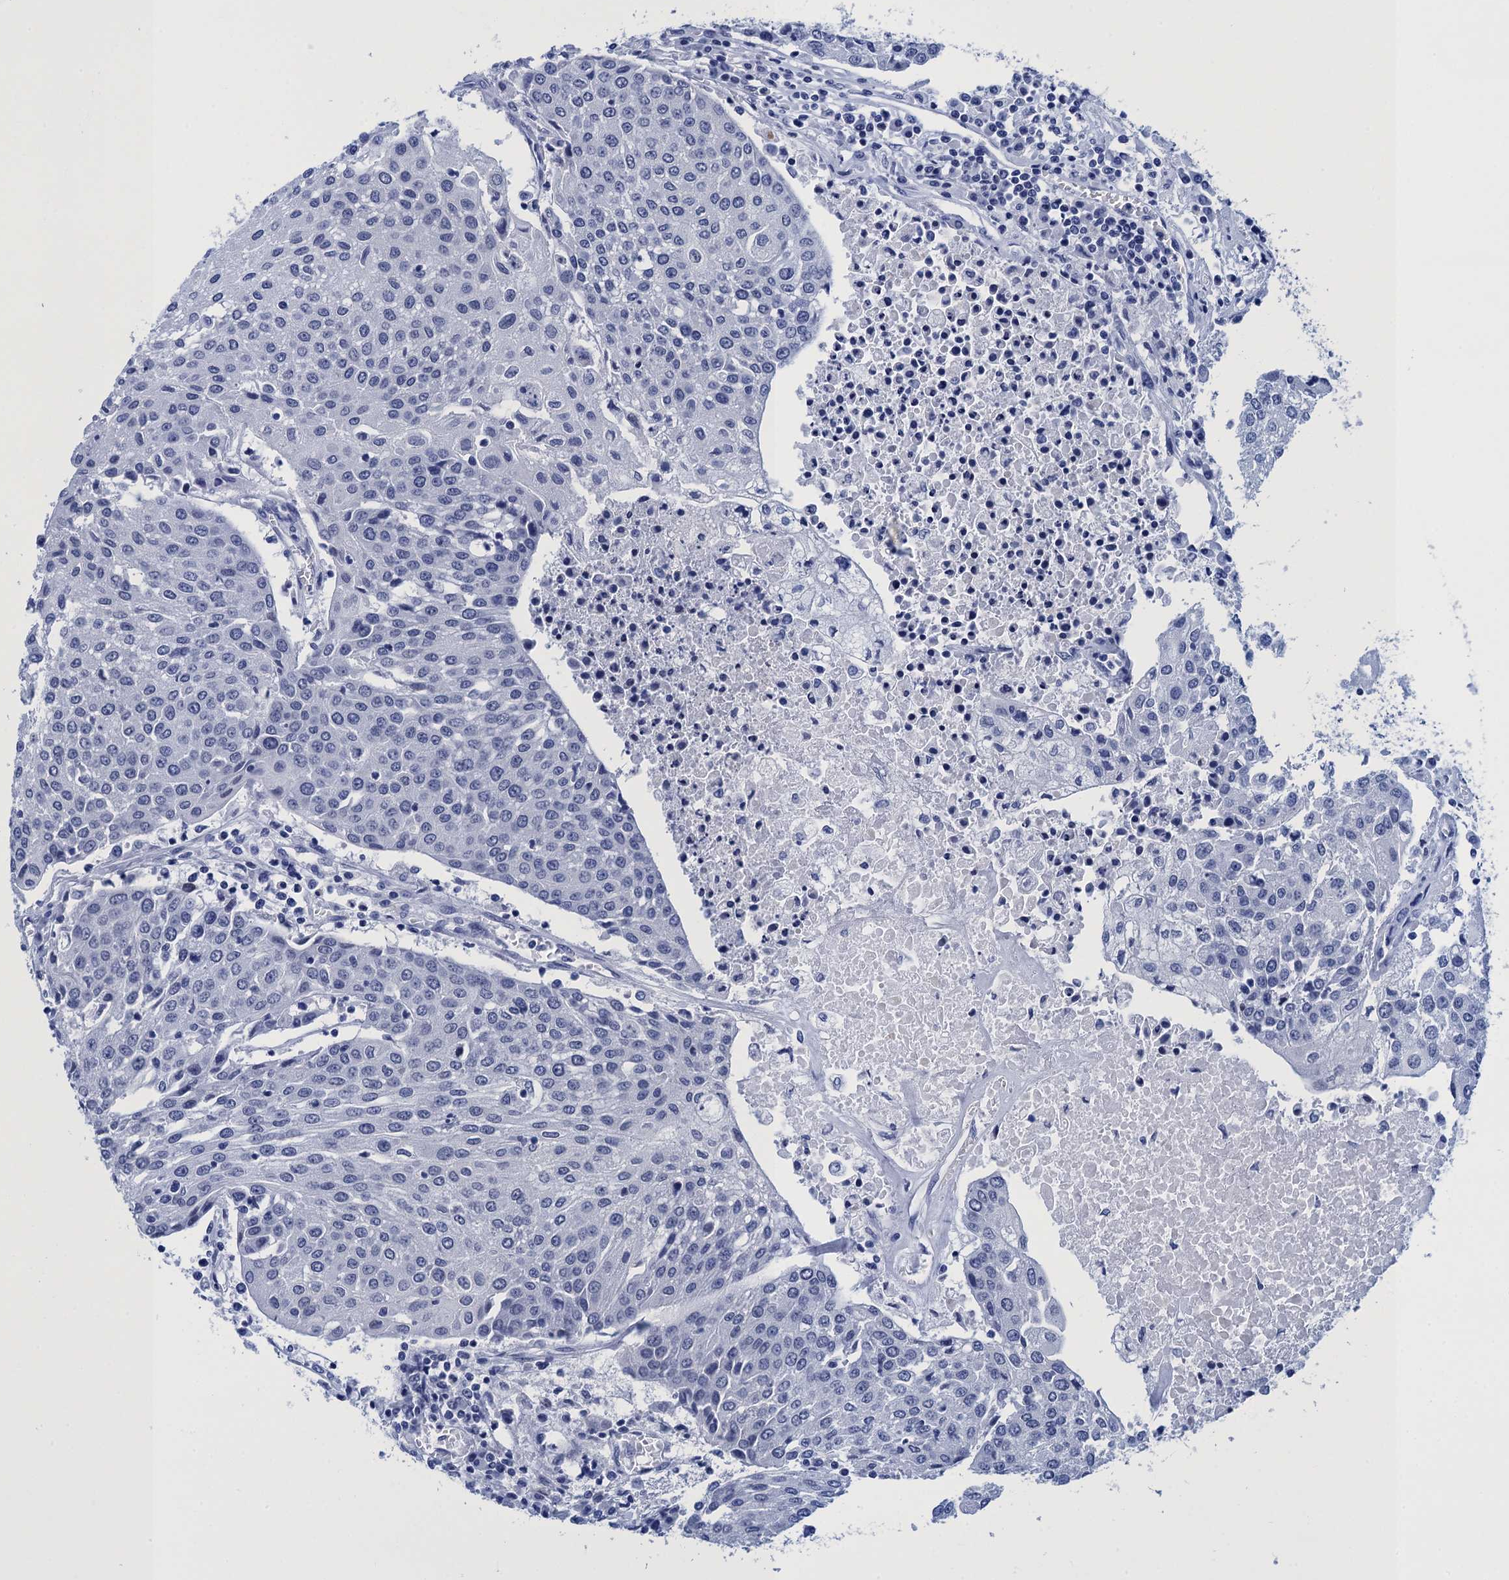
{"staining": {"intensity": "negative", "quantity": "none", "location": "none"}, "tissue": "urothelial cancer", "cell_type": "Tumor cells", "image_type": "cancer", "snomed": [{"axis": "morphology", "description": "Urothelial carcinoma, High grade"}, {"axis": "topography", "description": "Urinary bladder"}], "caption": "A high-resolution image shows IHC staining of urothelial cancer, which exhibits no significant positivity in tumor cells.", "gene": "METTL25", "patient": {"sex": "female", "age": 85}}